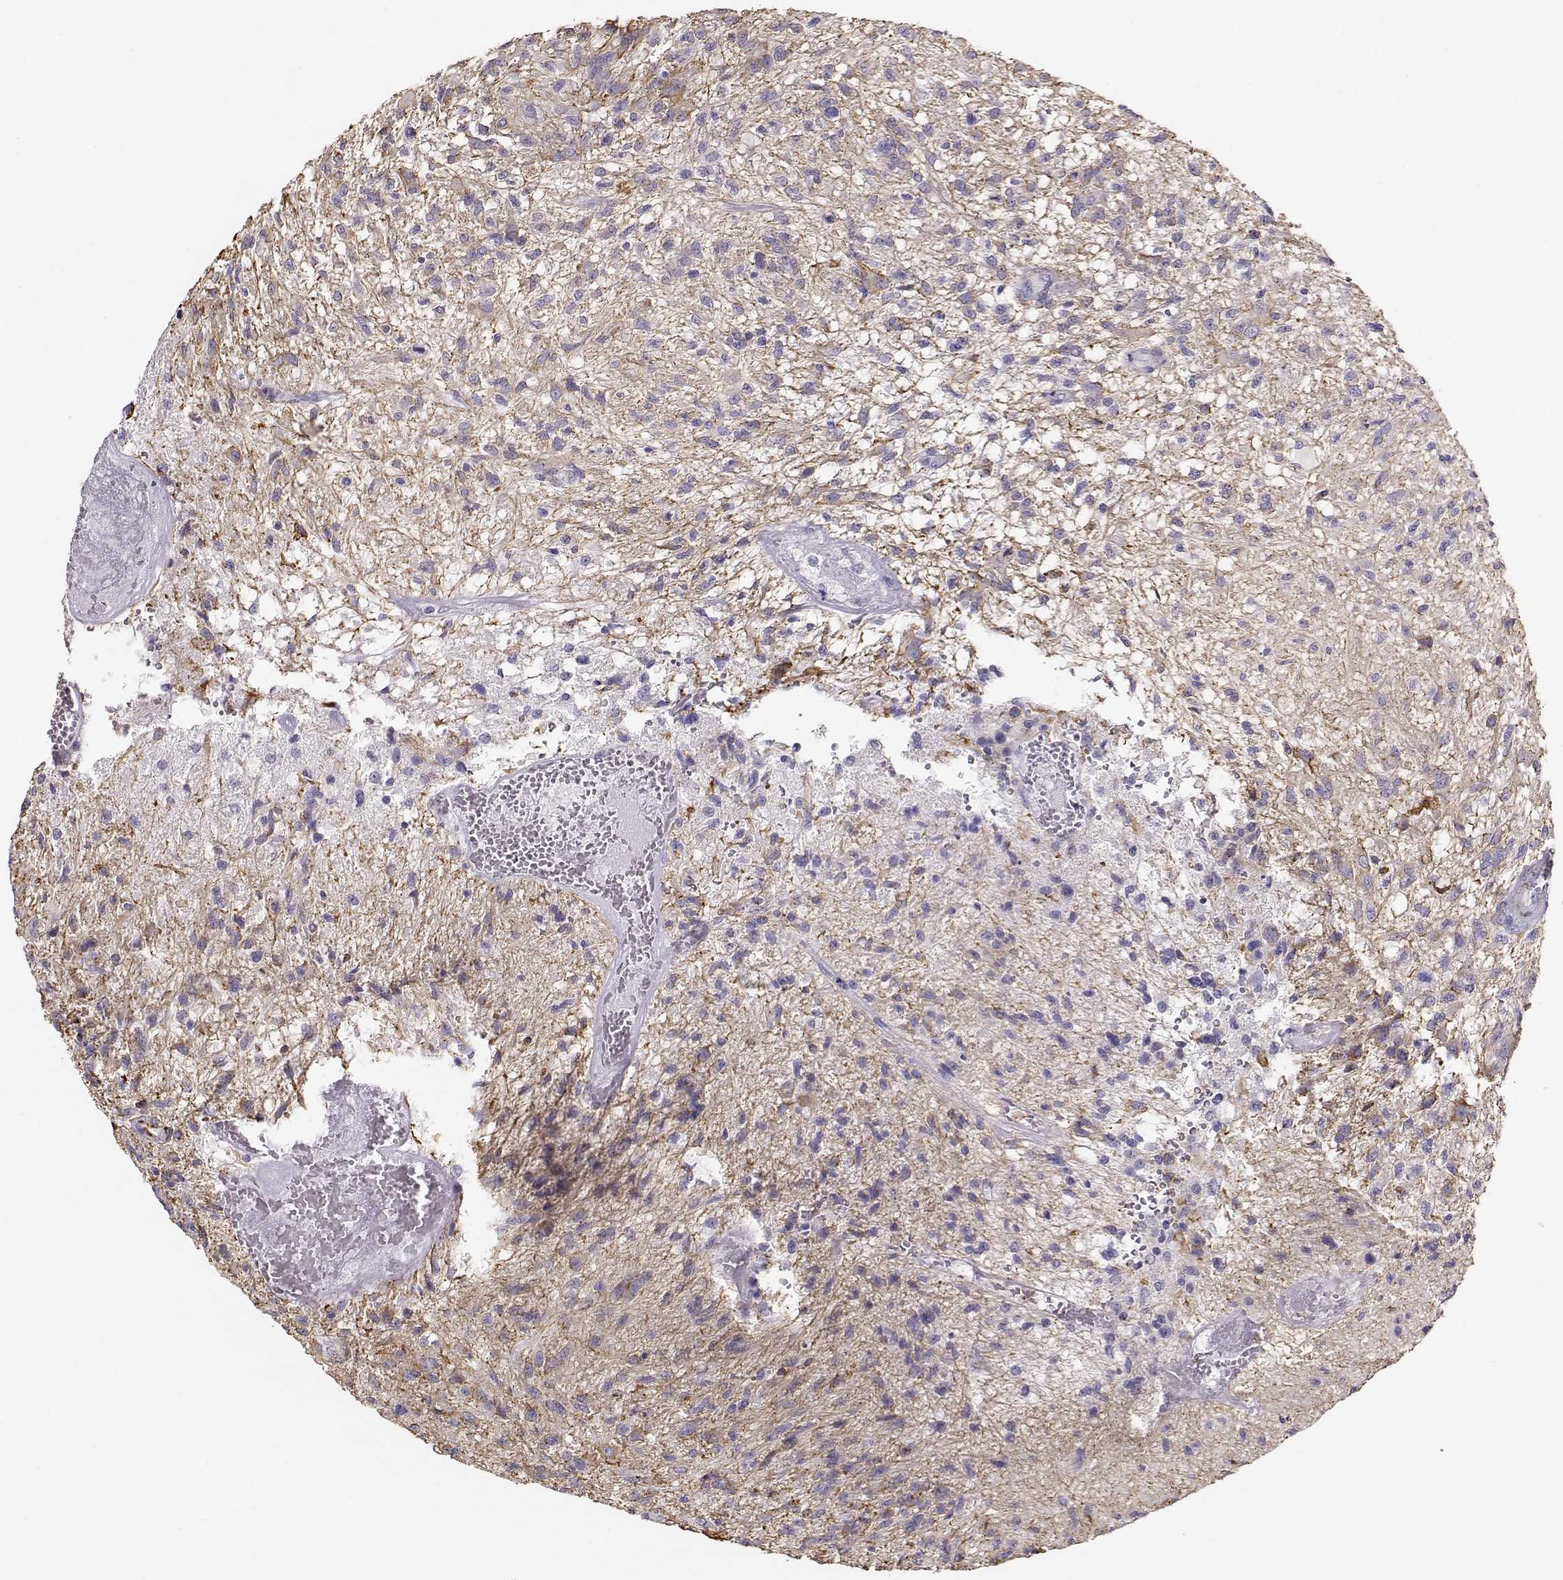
{"staining": {"intensity": "negative", "quantity": "none", "location": "none"}, "tissue": "glioma", "cell_type": "Tumor cells", "image_type": "cancer", "snomed": [{"axis": "morphology", "description": "Glioma, malignant, High grade"}, {"axis": "topography", "description": "Brain"}], "caption": "Immunohistochemical staining of human malignant glioma (high-grade) exhibits no significant expression in tumor cells.", "gene": "RBM44", "patient": {"sex": "male", "age": 56}}